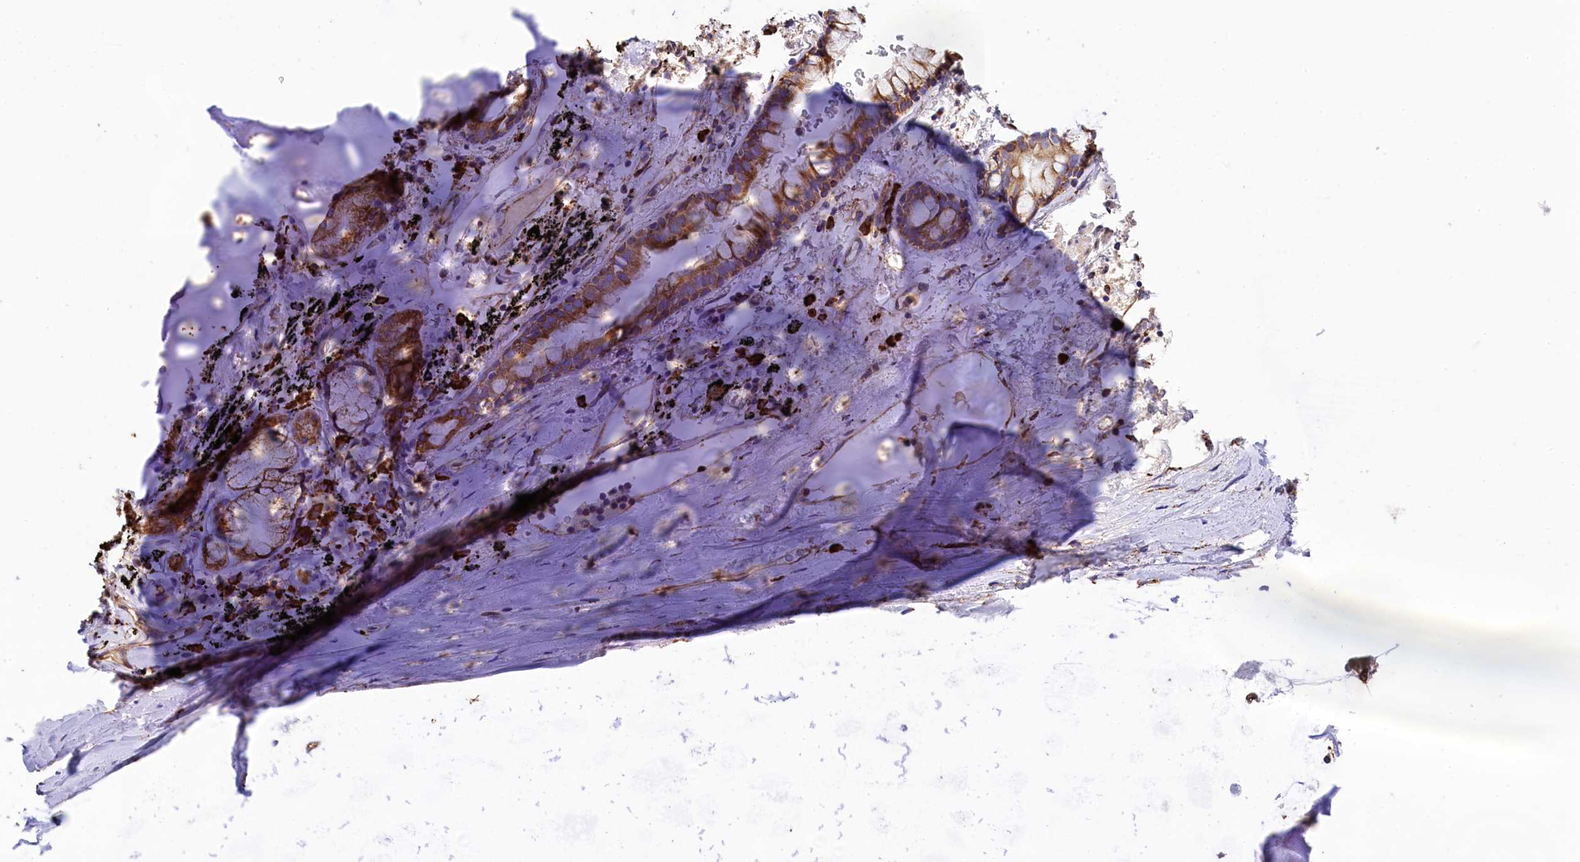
{"staining": {"intensity": "negative", "quantity": "none", "location": "none"}, "tissue": "adipose tissue", "cell_type": "Adipocytes", "image_type": "normal", "snomed": [{"axis": "morphology", "description": "Normal tissue, NOS"}, {"axis": "topography", "description": "Lymph node"}, {"axis": "topography", "description": "Bronchus"}], "caption": "Adipocytes are negative for protein expression in benign human adipose tissue. Nuclei are stained in blue.", "gene": "CAPS2", "patient": {"sex": "male", "age": 63}}